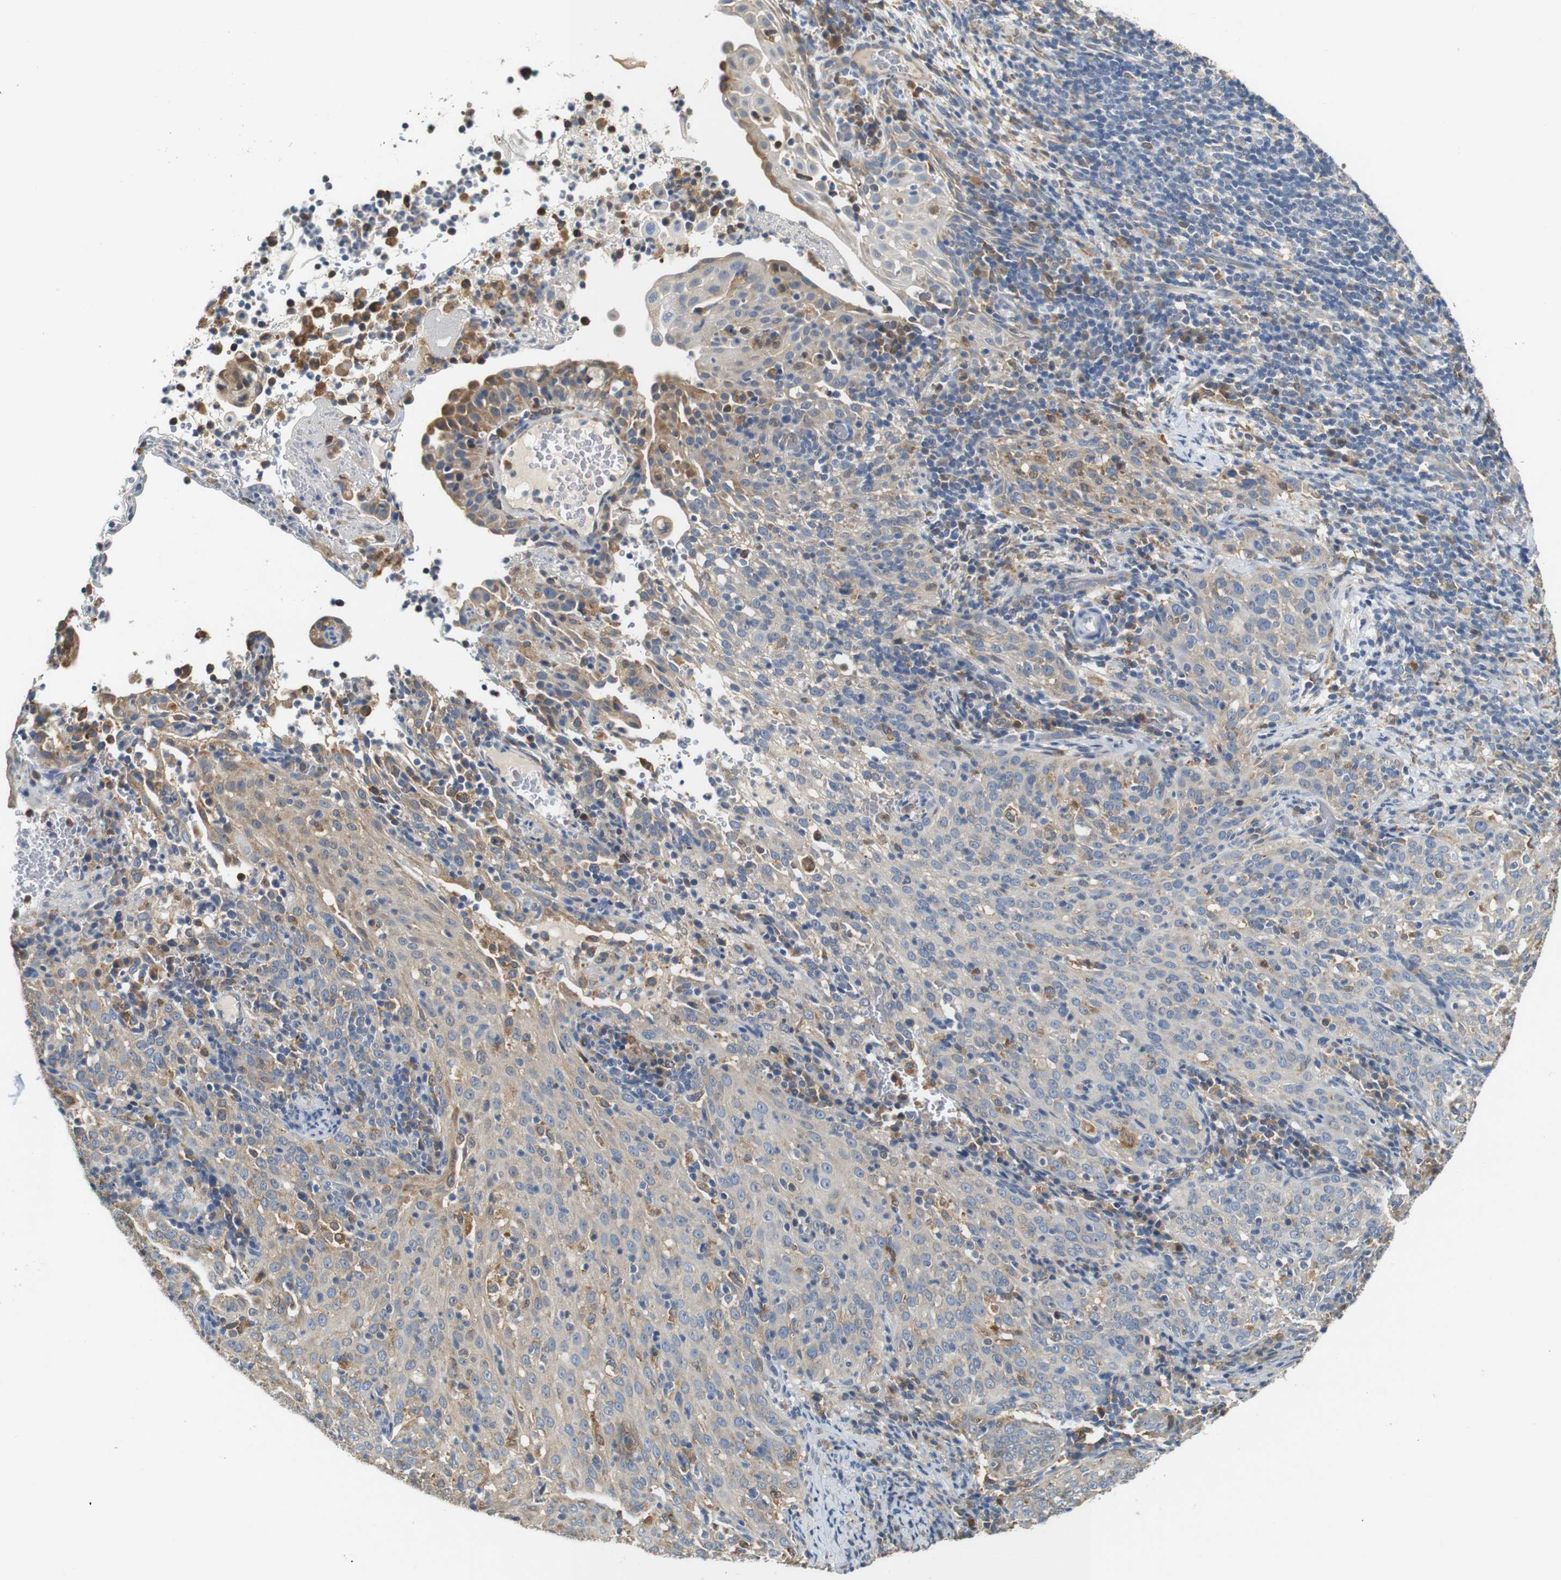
{"staining": {"intensity": "weak", "quantity": "<25%", "location": "cytoplasmic/membranous"}, "tissue": "cervical cancer", "cell_type": "Tumor cells", "image_type": "cancer", "snomed": [{"axis": "morphology", "description": "Squamous cell carcinoma, NOS"}, {"axis": "topography", "description": "Cervix"}], "caption": "Micrograph shows no significant protein staining in tumor cells of cervical cancer (squamous cell carcinoma).", "gene": "NEBL", "patient": {"sex": "female", "age": 51}}